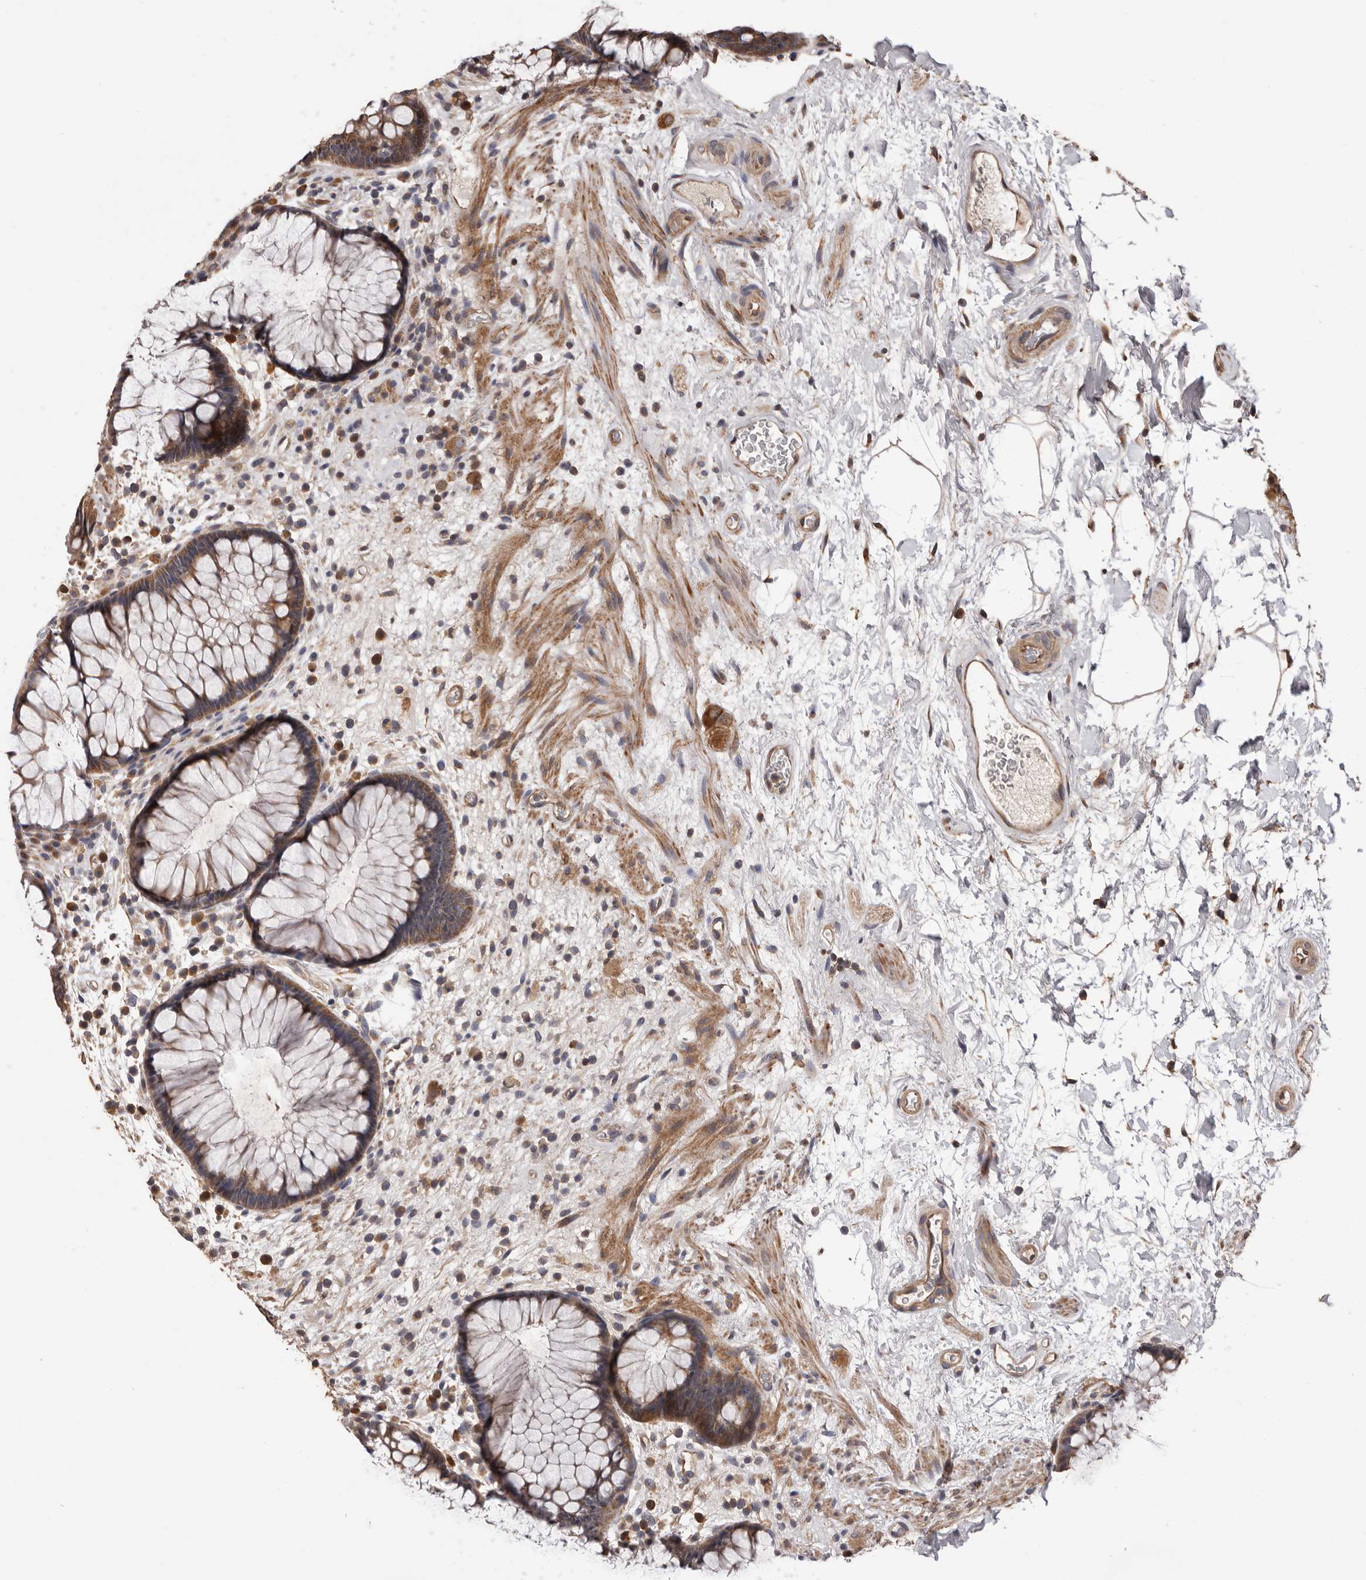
{"staining": {"intensity": "moderate", "quantity": ">75%", "location": "cytoplasmic/membranous"}, "tissue": "rectum", "cell_type": "Glandular cells", "image_type": "normal", "snomed": [{"axis": "morphology", "description": "Normal tissue, NOS"}, {"axis": "topography", "description": "Rectum"}], "caption": "Immunohistochemical staining of normal human rectum reveals medium levels of moderate cytoplasmic/membranous staining in approximately >75% of glandular cells. The staining was performed using DAB, with brown indicating positive protein expression. Nuclei are stained blue with hematoxylin.", "gene": "ADAMTS2", "patient": {"sex": "male", "age": 51}}